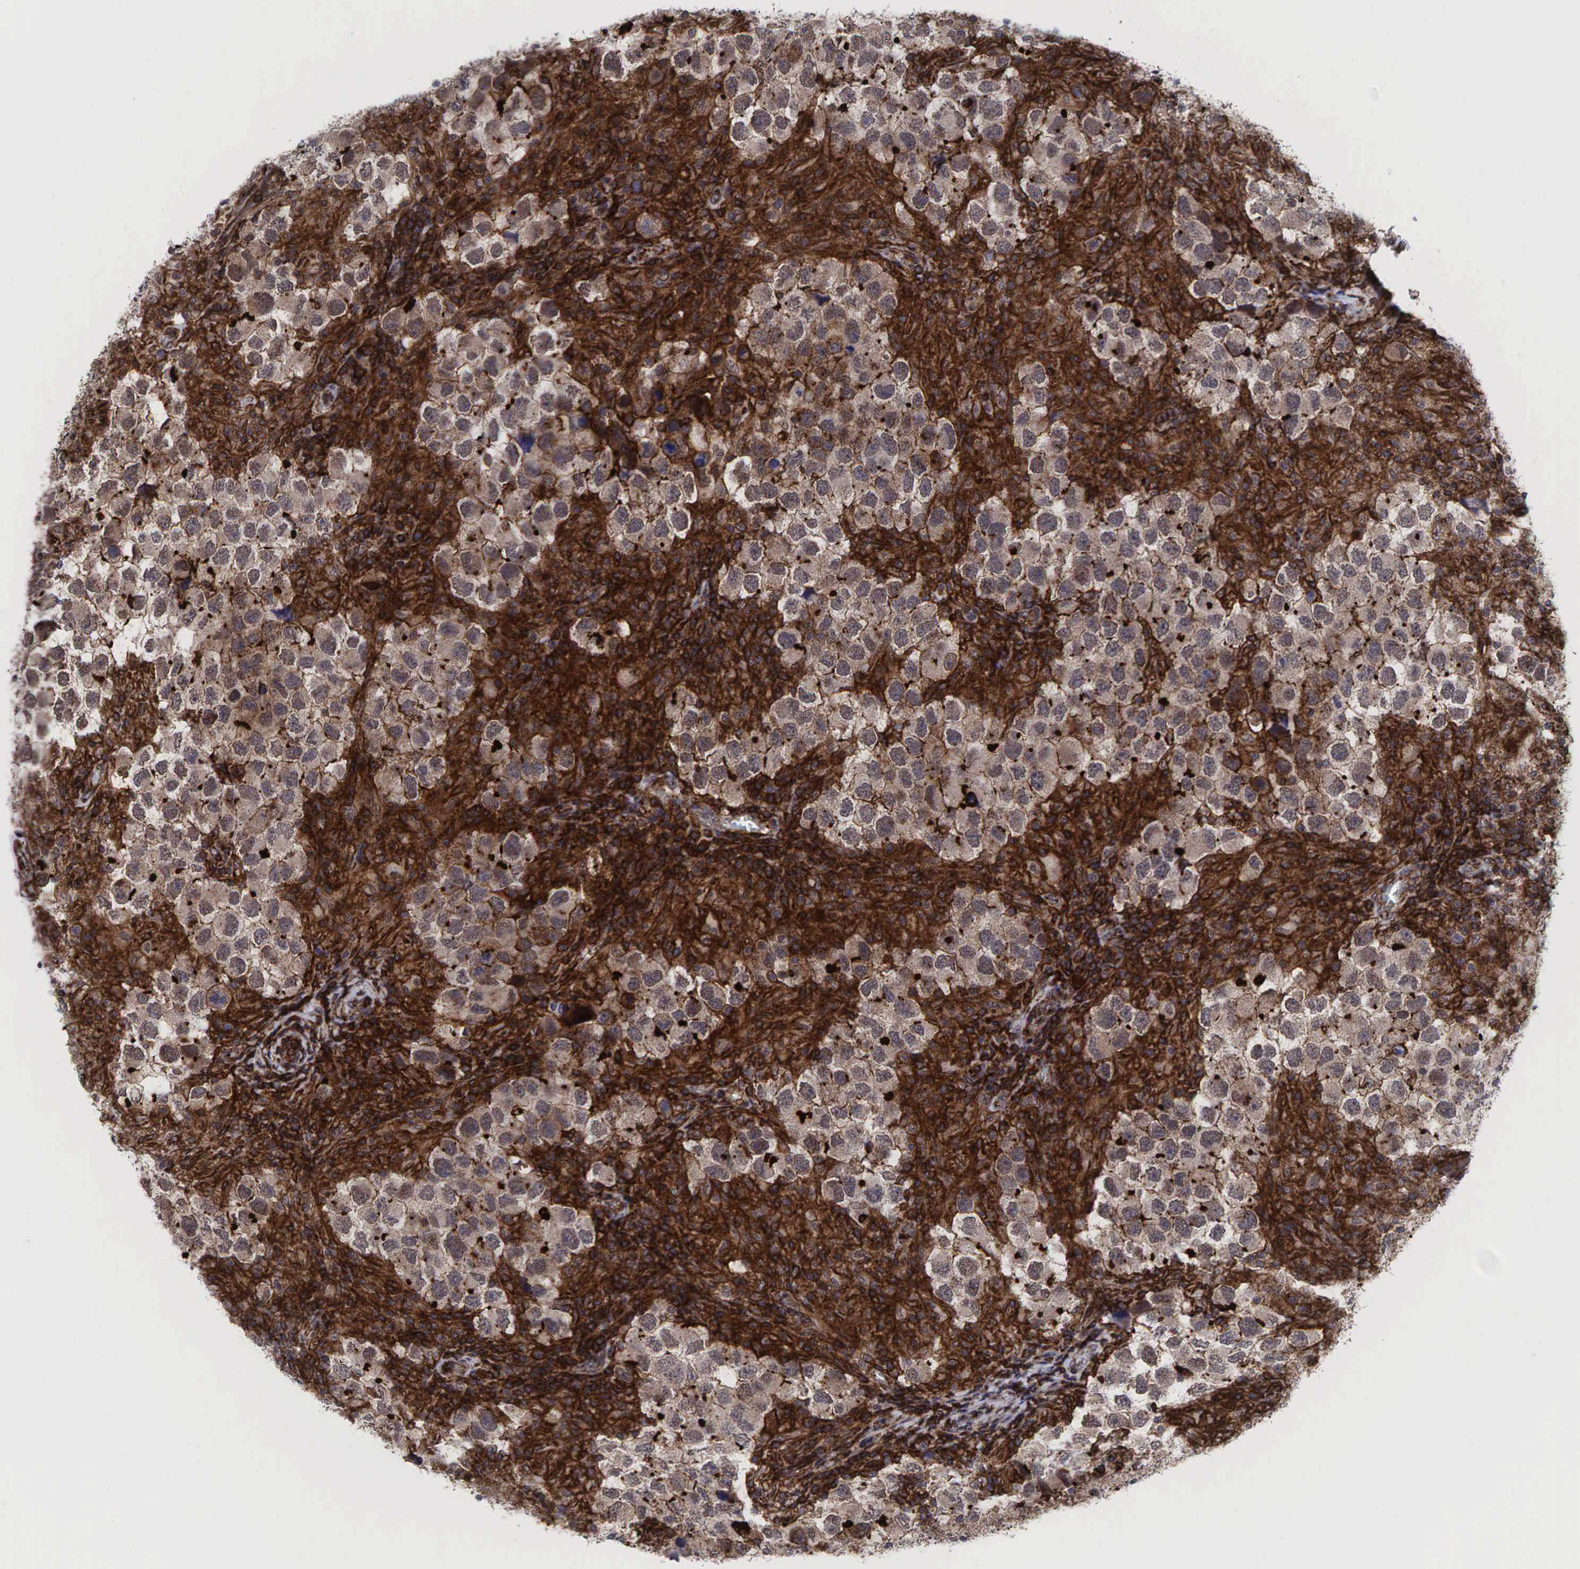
{"staining": {"intensity": "moderate", "quantity": ">75%", "location": "cytoplasmic/membranous"}, "tissue": "testis cancer", "cell_type": "Tumor cells", "image_type": "cancer", "snomed": [{"axis": "morphology", "description": "Carcinoma, Embryonal, NOS"}, {"axis": "topography", "description": "Testis"}], "caption": "Protein staining of testis embryonal carcinoma tissue shows moderate cytoplasmic/membranous expression in approximately >75% of tumor cells. (DAB (3,3'-diaminobenzidine) IHC with brightfield microscopy, high magnification).", "gene": "GPRASP1", "patient": {"sex": "male", "age": 21}}